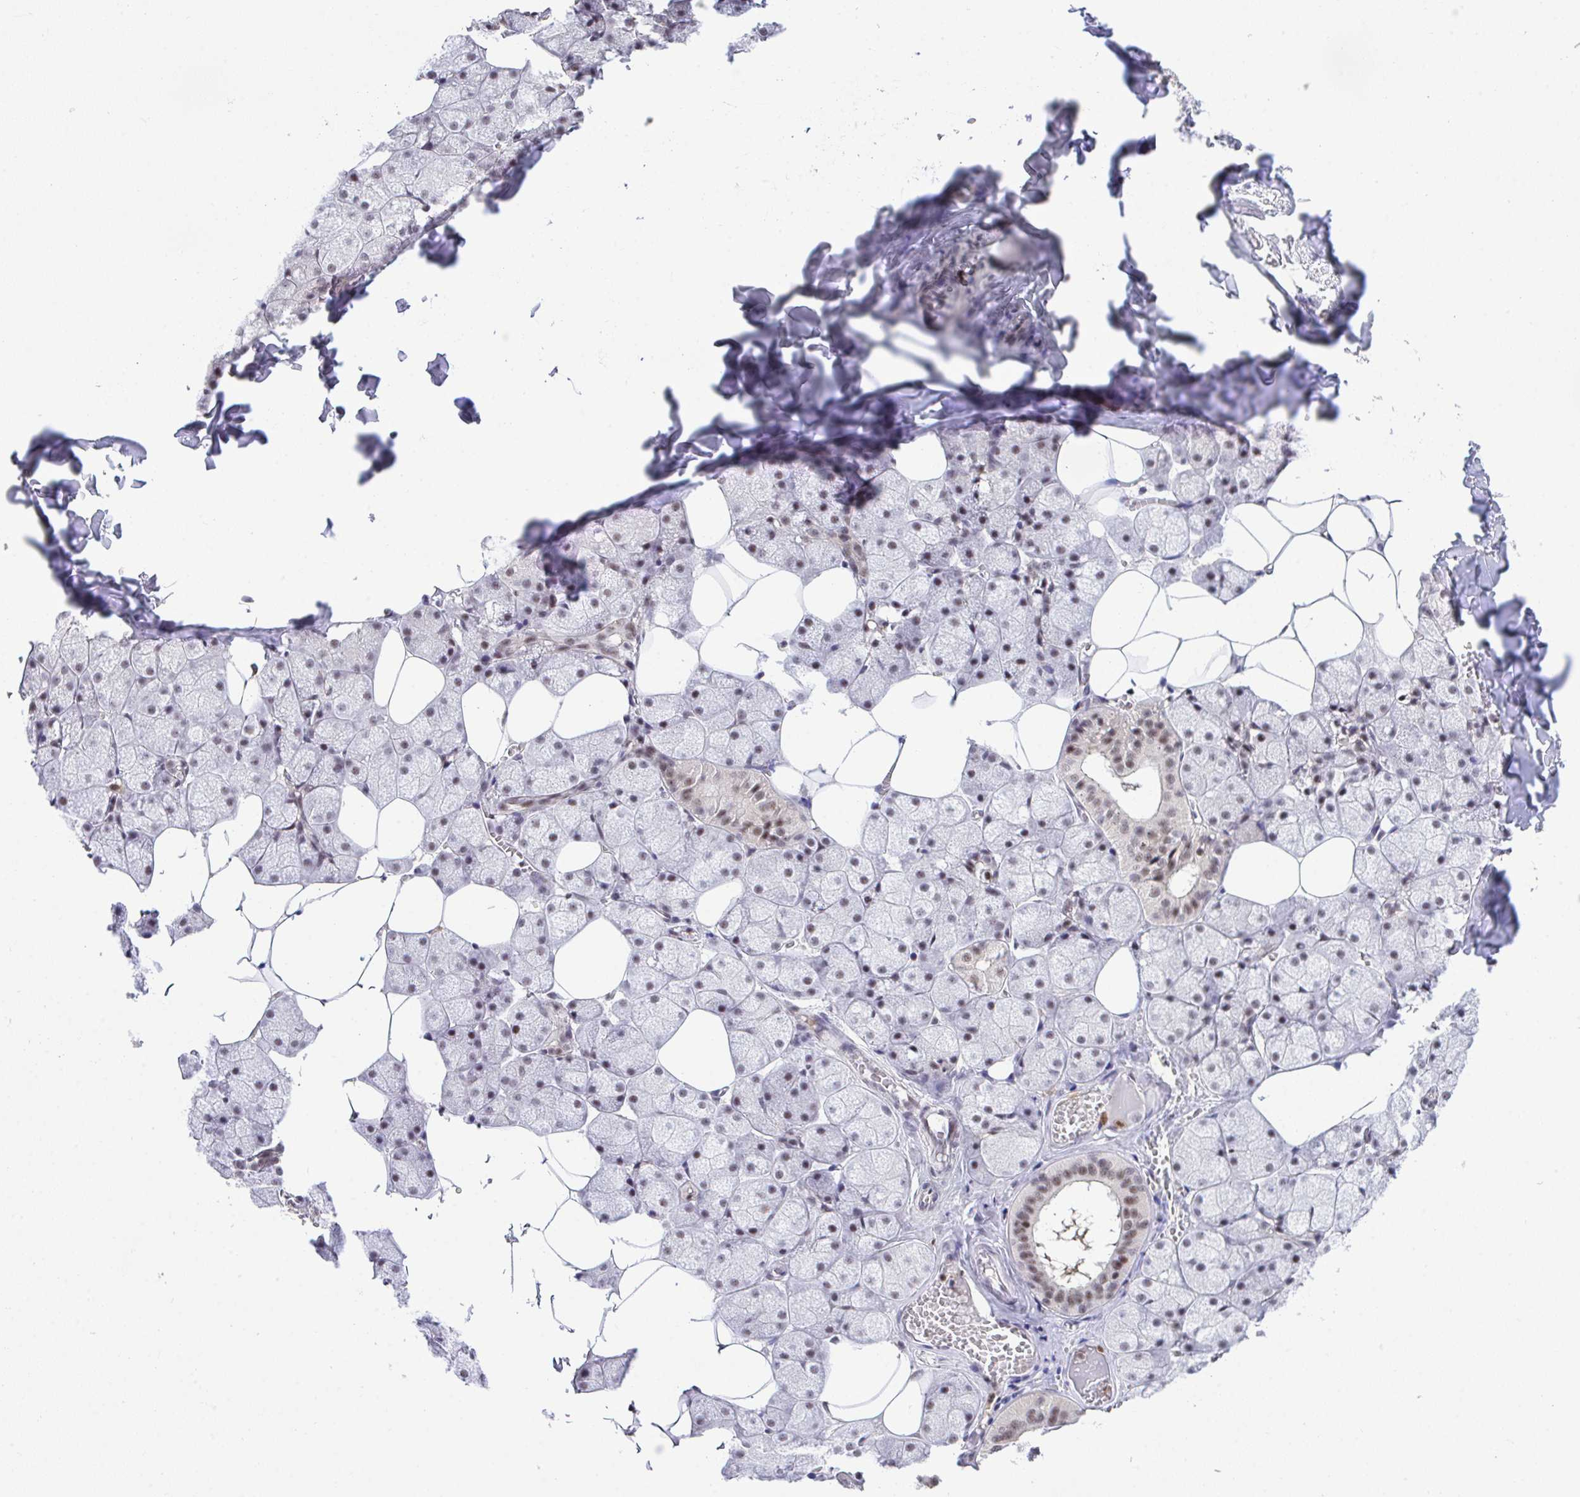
{"staining": {"intensity": "moderate", "quantity": "25%-75%", "location": "nuclear"}, "tissue": "salivary gland", "cell_type": "Glandular cells", "image_type": "normal", "snomed": [{"axis": "morphology", "description": "Normal tissue, NOS"}, {"axis": "topography", "description": "Salivary gland"}, {"axis": "topography", "description": "Peripheral nerve tissue"}], "caption": "A high-resolution histopathology image shows immunohistochemistry (IHC) staining of normal salivary gland, which demonstrates moderate nuclear expression in approximately 25%-75% of glandular cells.", "gene": "OR6K3", "patient": {"sex": "male", "age": 38}}